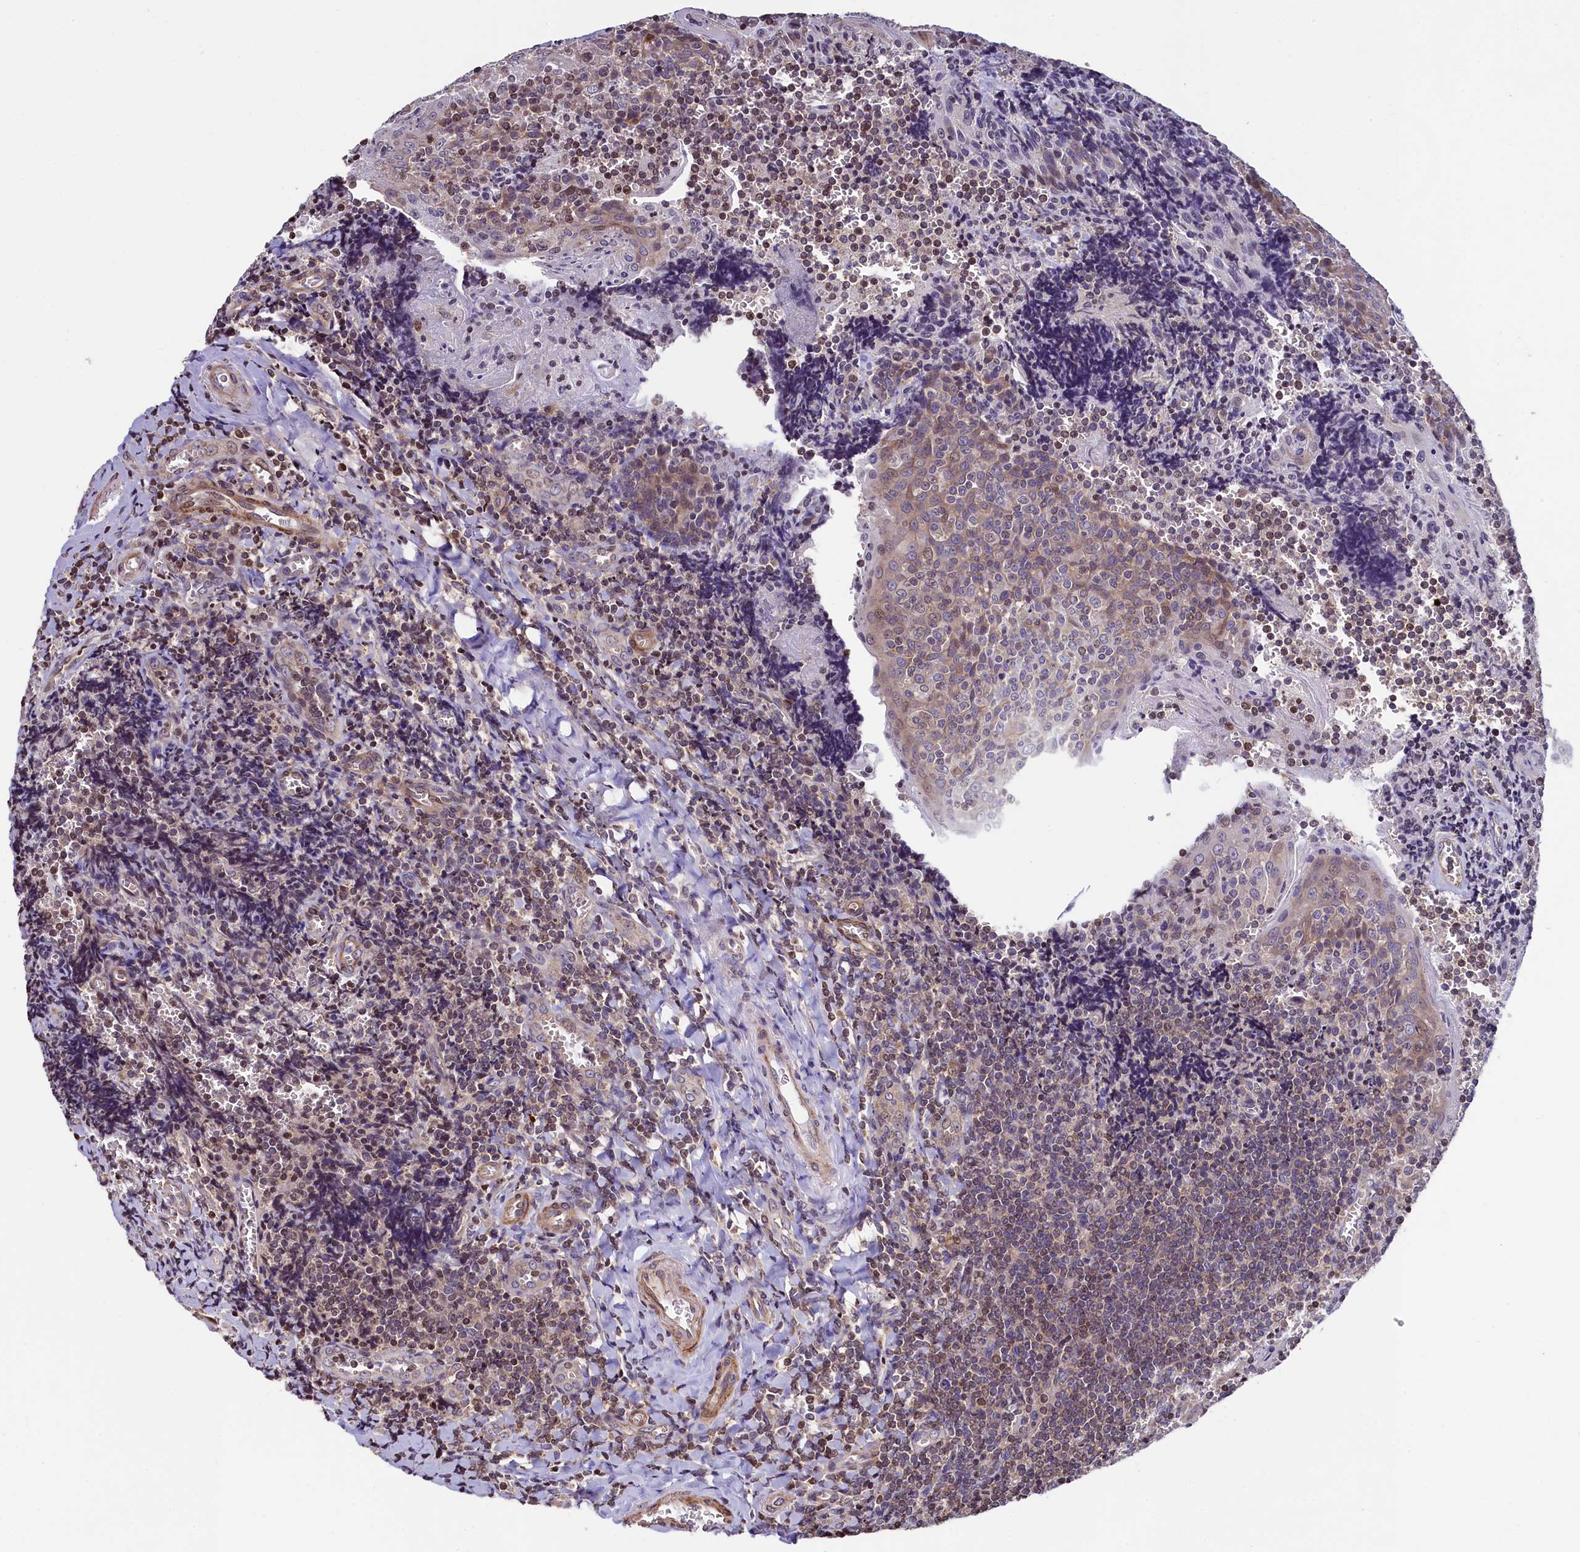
{"staining": {"intensity": "negative", "quantity": "none", "location": "none"}, "tissue": "tonsil", "cell_type": "Germinal center cells", "image_type": "normal", "snomed": [{"axis": "morphology", "description": "Normal tissue, NOS"}, {"axis": "topography", "description": "Tonsil"}], "caption": "This is a image of immunohistochemistry (IHC) staining of benign tonsil, which shows no expression in germinal center cells. Nuclei are stained in blue.", "gene": "ZNF2", "patient": {"sex": "male", "age": 27}}